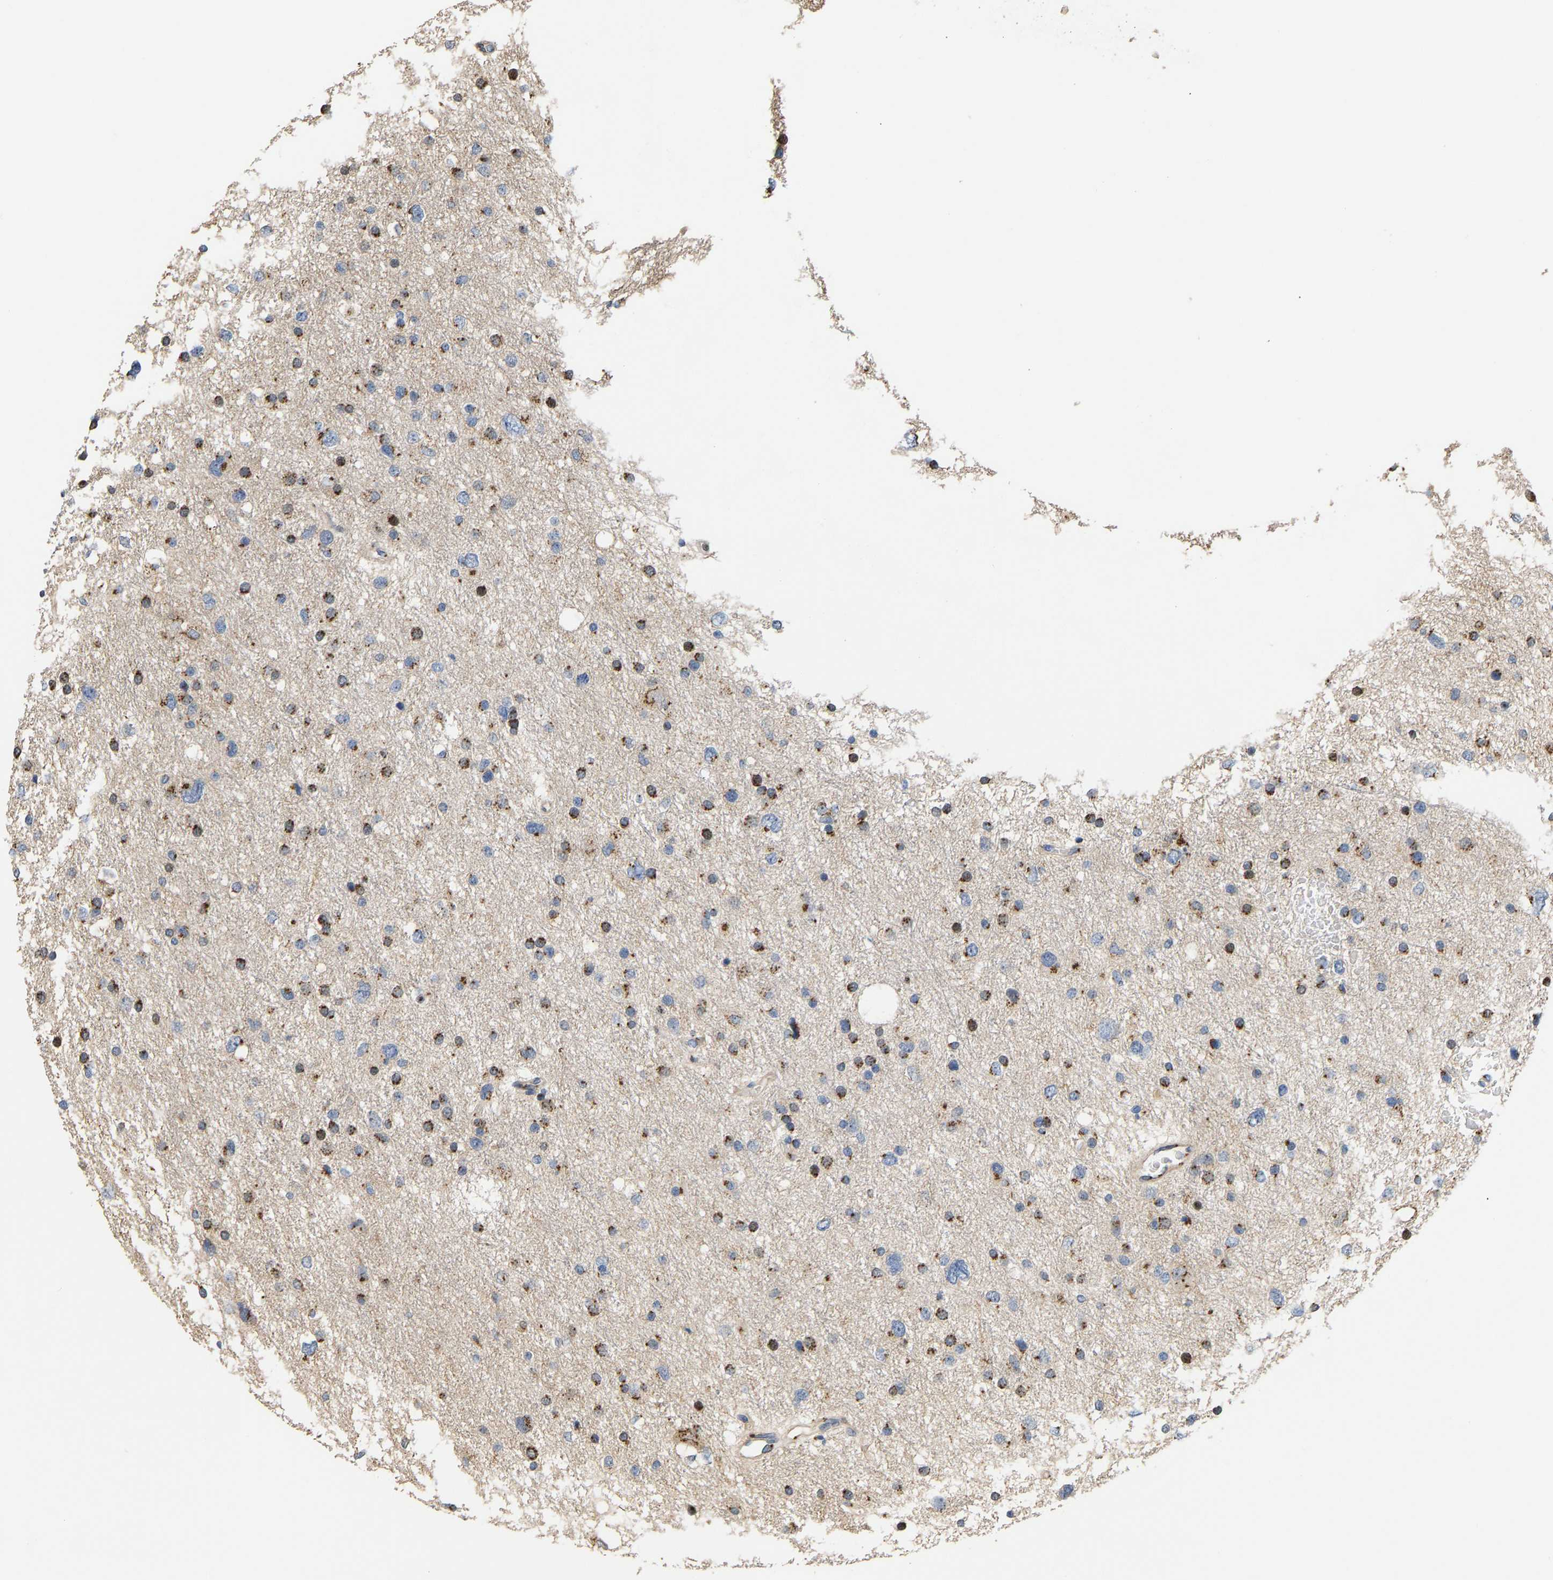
{"staining": {"intensity": "moderate", "quantity": ">75%", "location": "cytoplasmic/membranous"}, "tissue": "glioma", "cell_type": "Tumor cells", "image_type": "cancer", "snomed": [{"axis": "morphology", "description": "Glioma, malignant, Low grade"}, {"axis": "topography", "description": "Brain"}], "caption": "Protein analysis of glioma tissue reveals moderate cytoplasmic/membranous staining in about >75% of tumor cells.", "gene": "YIPF4", "patient": {"sex": "female", "age": 37}}